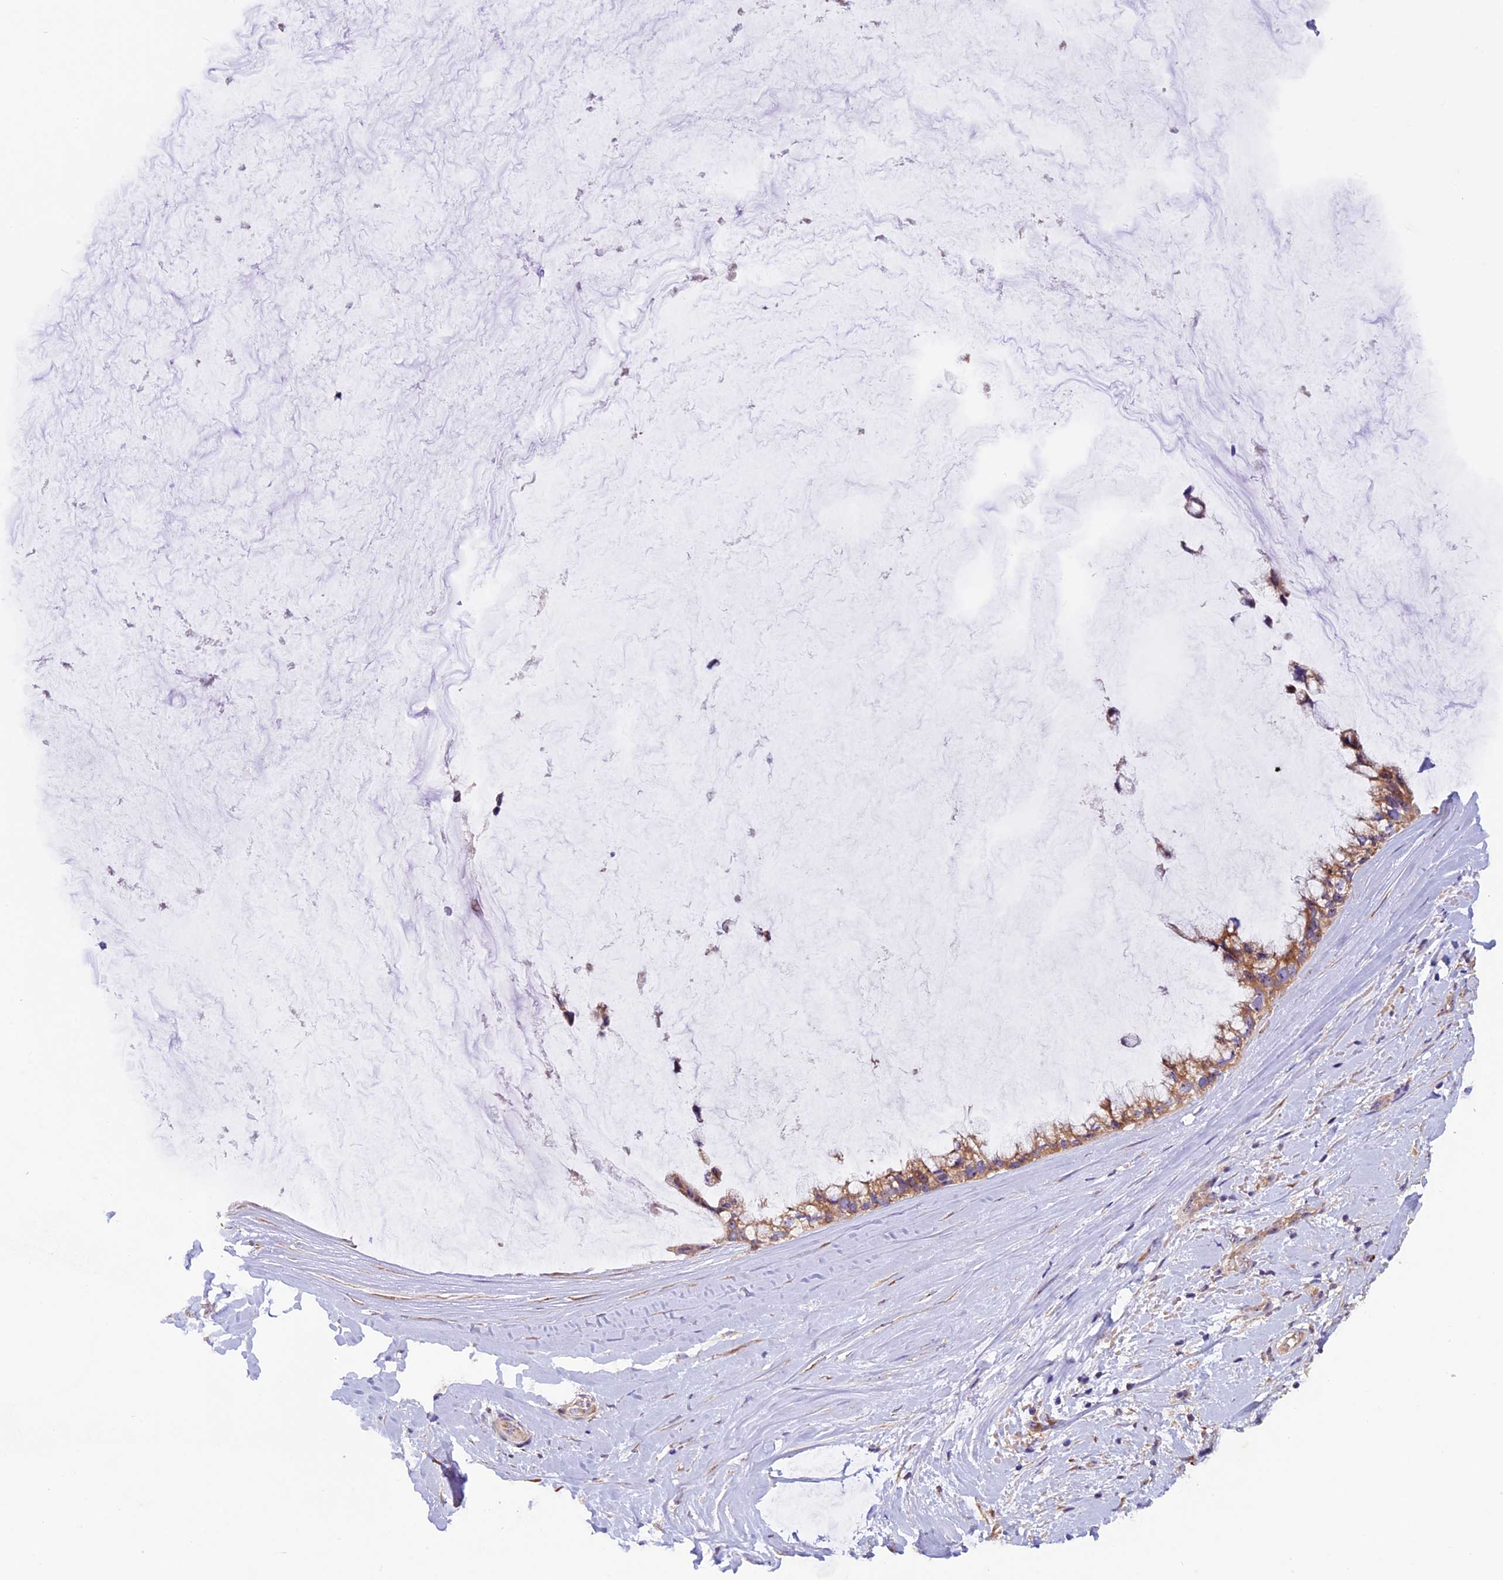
{"staining": {"intensity": "moderate", "quantity": ">75%", "location": "cytoplasmic/membranous"}, "tissue": "ovarian cancer", "cell_type": "Tumor cells", "image_type": "cancer", "snomed": [{"axis": "morphology", "description": "Cystadenocarcinoma, mucinous, NOS"}, {"axis": "topography", "description": "Ovary"}], "caption": "The immunohistochemical stain labels moderate cytoplasmic/membranous positivity in tumor cells of ovarian cancer tissue. (Stains: DAB in brown, nuclei in blue, Microscopy: brightfield microscopy at high magnification).", "gene": "FRY", "patient": {"sex": "female", "age": 39}}